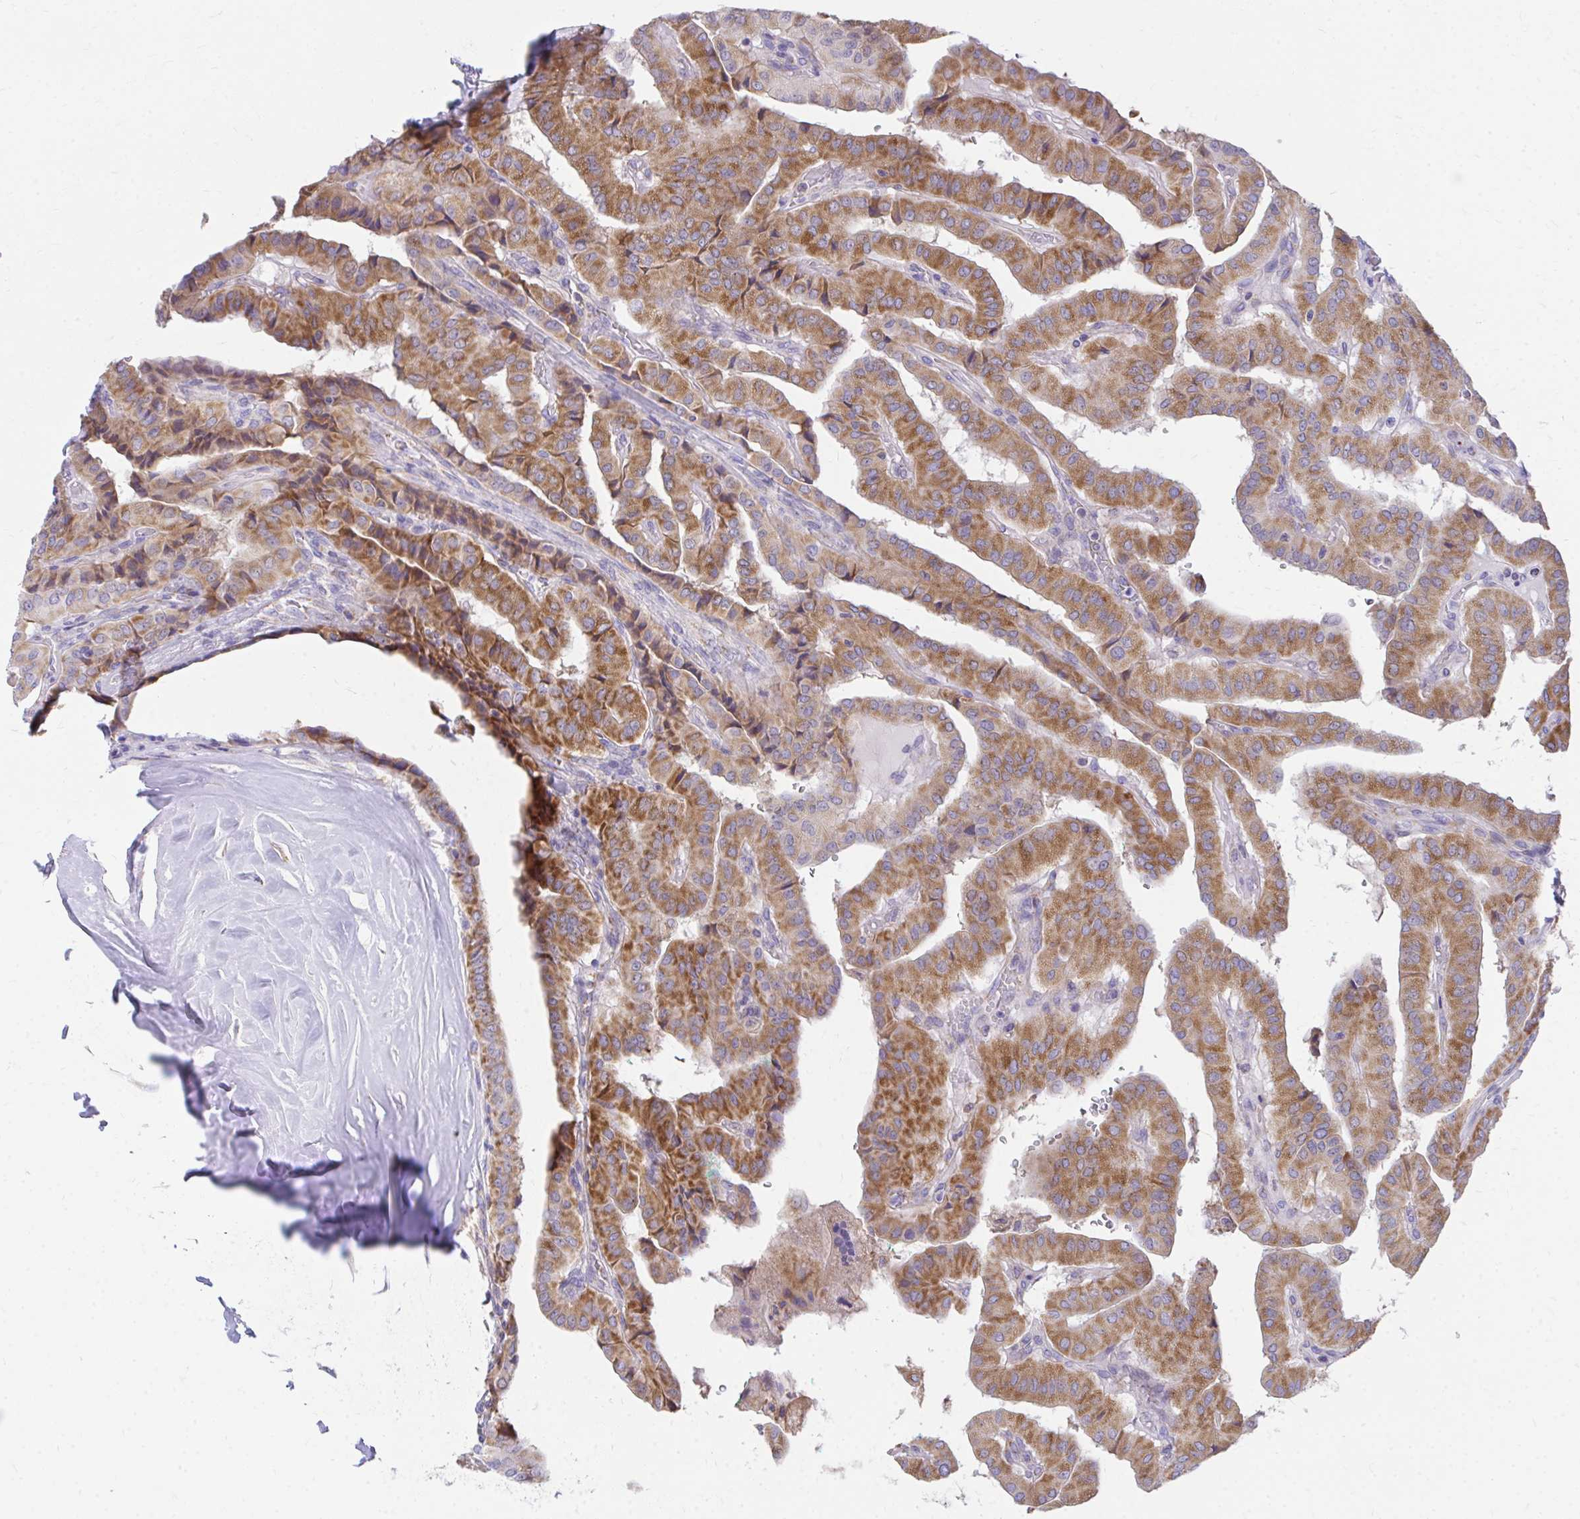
{"staining": {"intensity": "strong", "quantity": ">75%", "location": "cytoplasmic/membranous"}, "tissue": "thyroid cancer", "cell_type": "Tumor cells", "image_type": "cancer", "snomed": [{"axis": "morphology", "description": "Normal tissue, NOS"}, {"axis": "morphology", "description": "Papillary adenocarcinoma, NOS"}, {"axis": "topography", "description": "Thyroid gland"}], "caption": "This histopathology image displays immunohistochemistry staining of thyroid cancer (papillary adenocarcinoma), with high strong cytoplasmic/membranous expression in about >75% of tumor cells.", "gene": "MRPL19", "patient": {"sex": "female", "age": 59}}